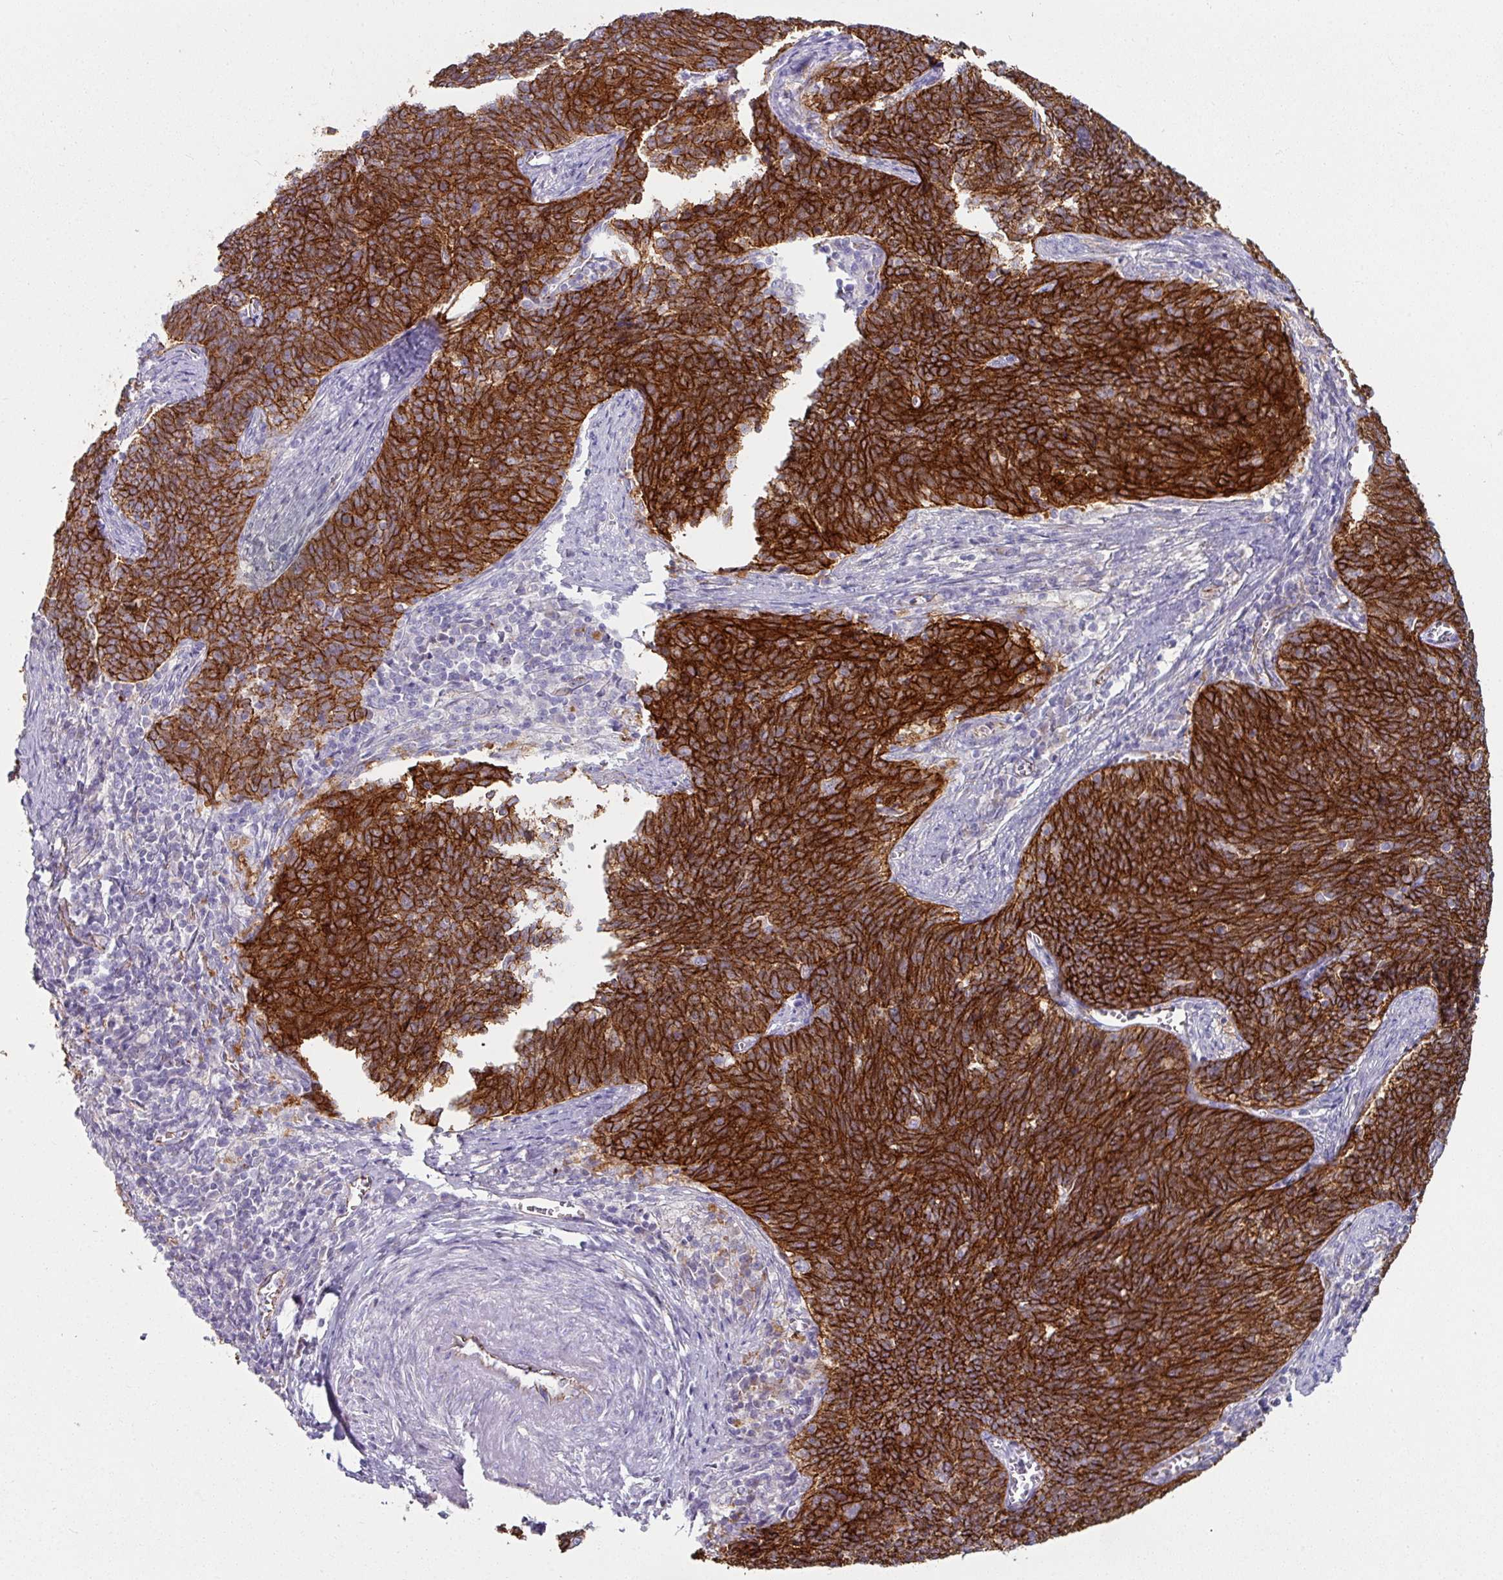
{"staining": {"intensity": "strong", "quantity": ">75%", "location": "cytoplasmic/membranous"}, "tissue": "cervical cancer", "cell_type": "Tumor cells", "image_type": "cancer", "snomed": [{"axis": "morphology", "description": "Squamous cell carcinoma, NOS"}, {"axis": "topography", "description": "Cervix"}], "caption": "The photomicrograph displays staining of cervical cancer (squamous cell carcinoma), revealing strong cytoplasmic/membranous protein expression (brown color) within tumor cells. The staining is performed using DAB (3,3'-diaminobenzidine) brown chromogen to label protein expression. The nuclei are counter-stained blue using hematoxylin.", "gene": "JUP", "patient": {"sex": "female", "age": 39}}